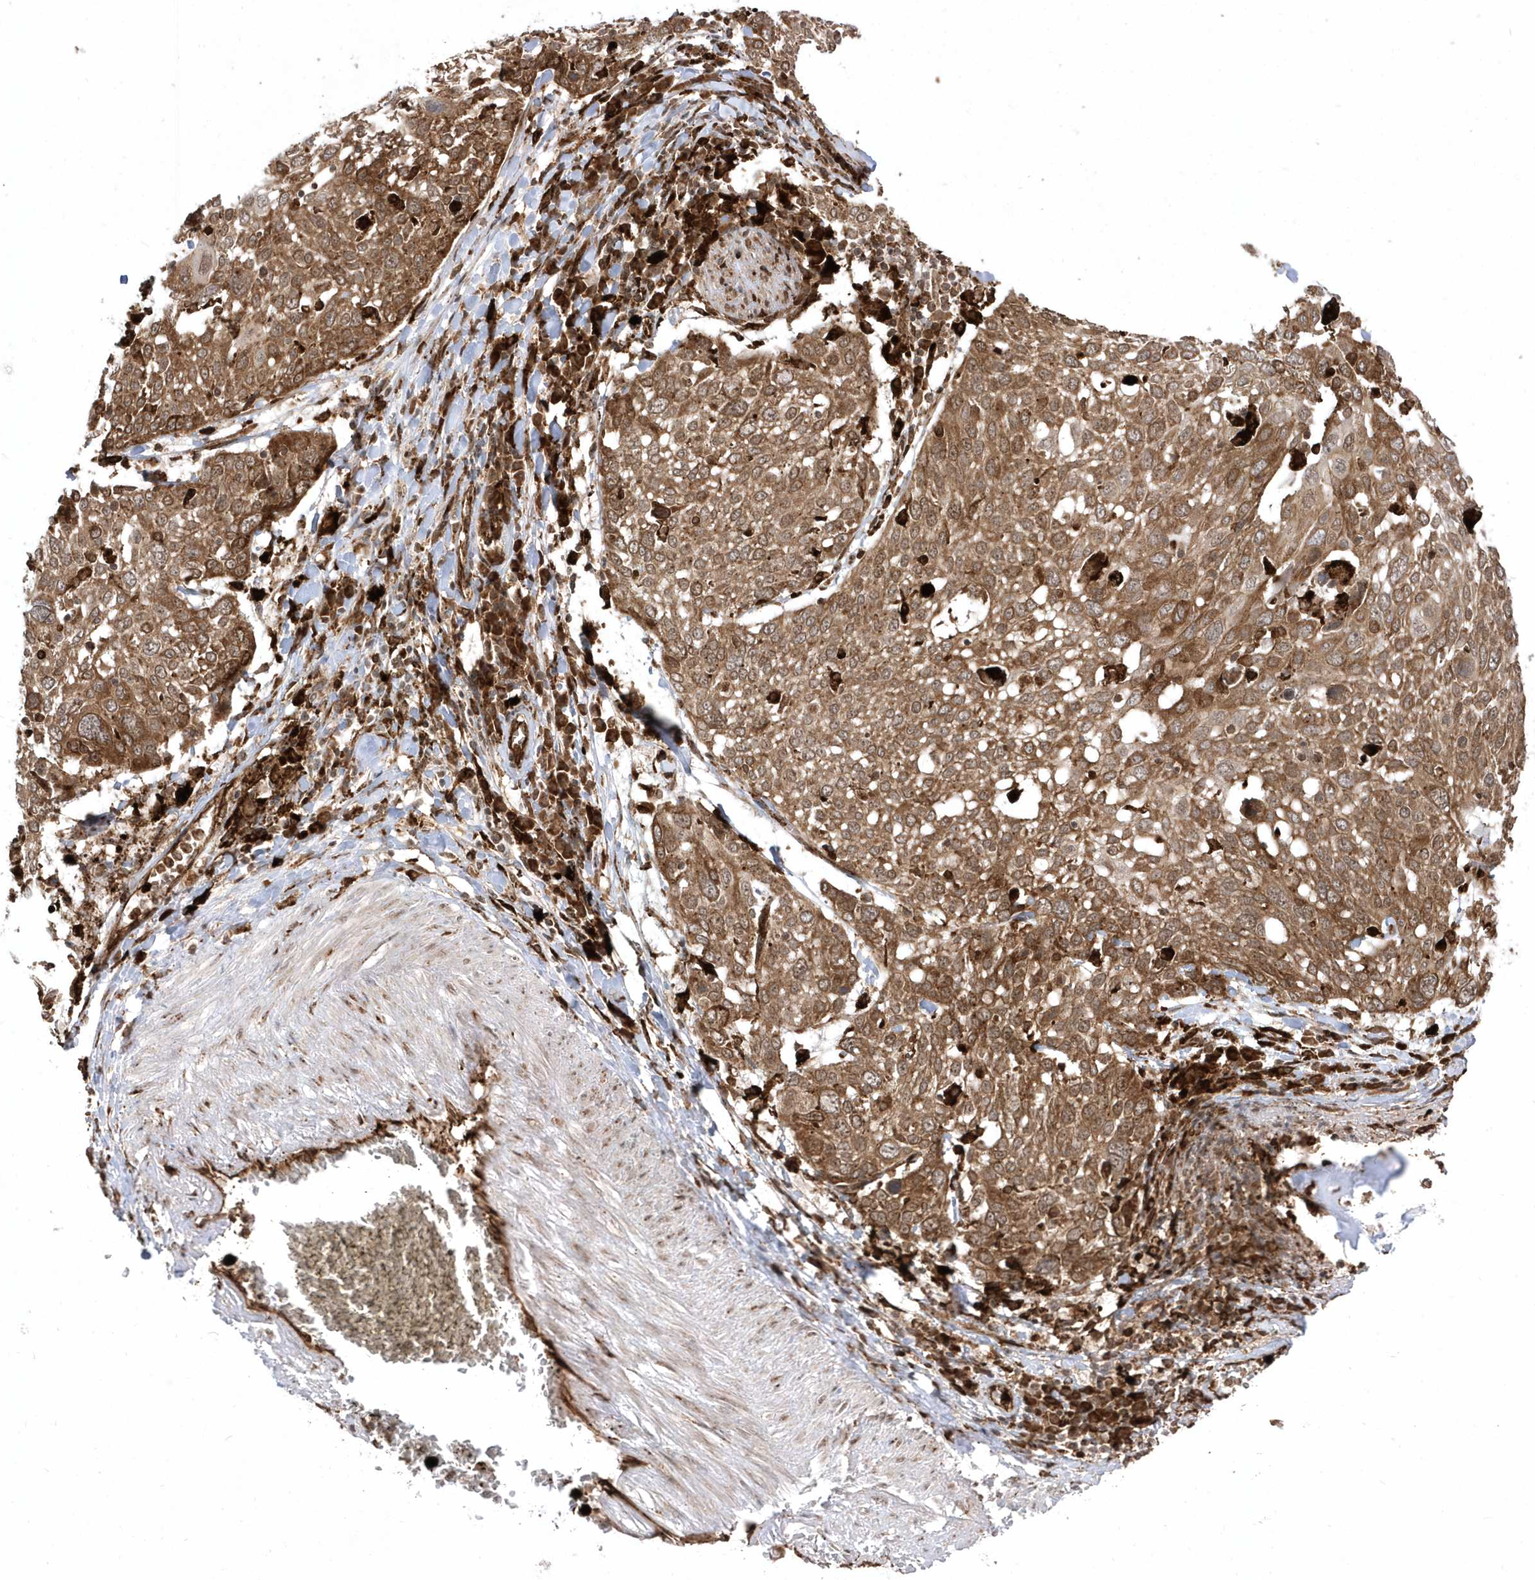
{"staining": {"intensity": "moderate", "quantity": ">75%", "location": "cytoplasmic/membranous"}, "tissue": "lung cancer", "cell_type": "Tumor cells", "image_type": "cancer", "snomed": [{"axis": "morphology", "description": "Squamous cell carcinoma, NOS"}, {"axis": "topography", "description": "Lung"}], "caption": "Squamous cell carcinoma (lung) stained with a brown dye demonstrates moderate cytoplasmic/membranous positive staining in approximately >75% of tumor cells.", "gene": "EPC2", "patient": {"sex": "male", "age": 65}}